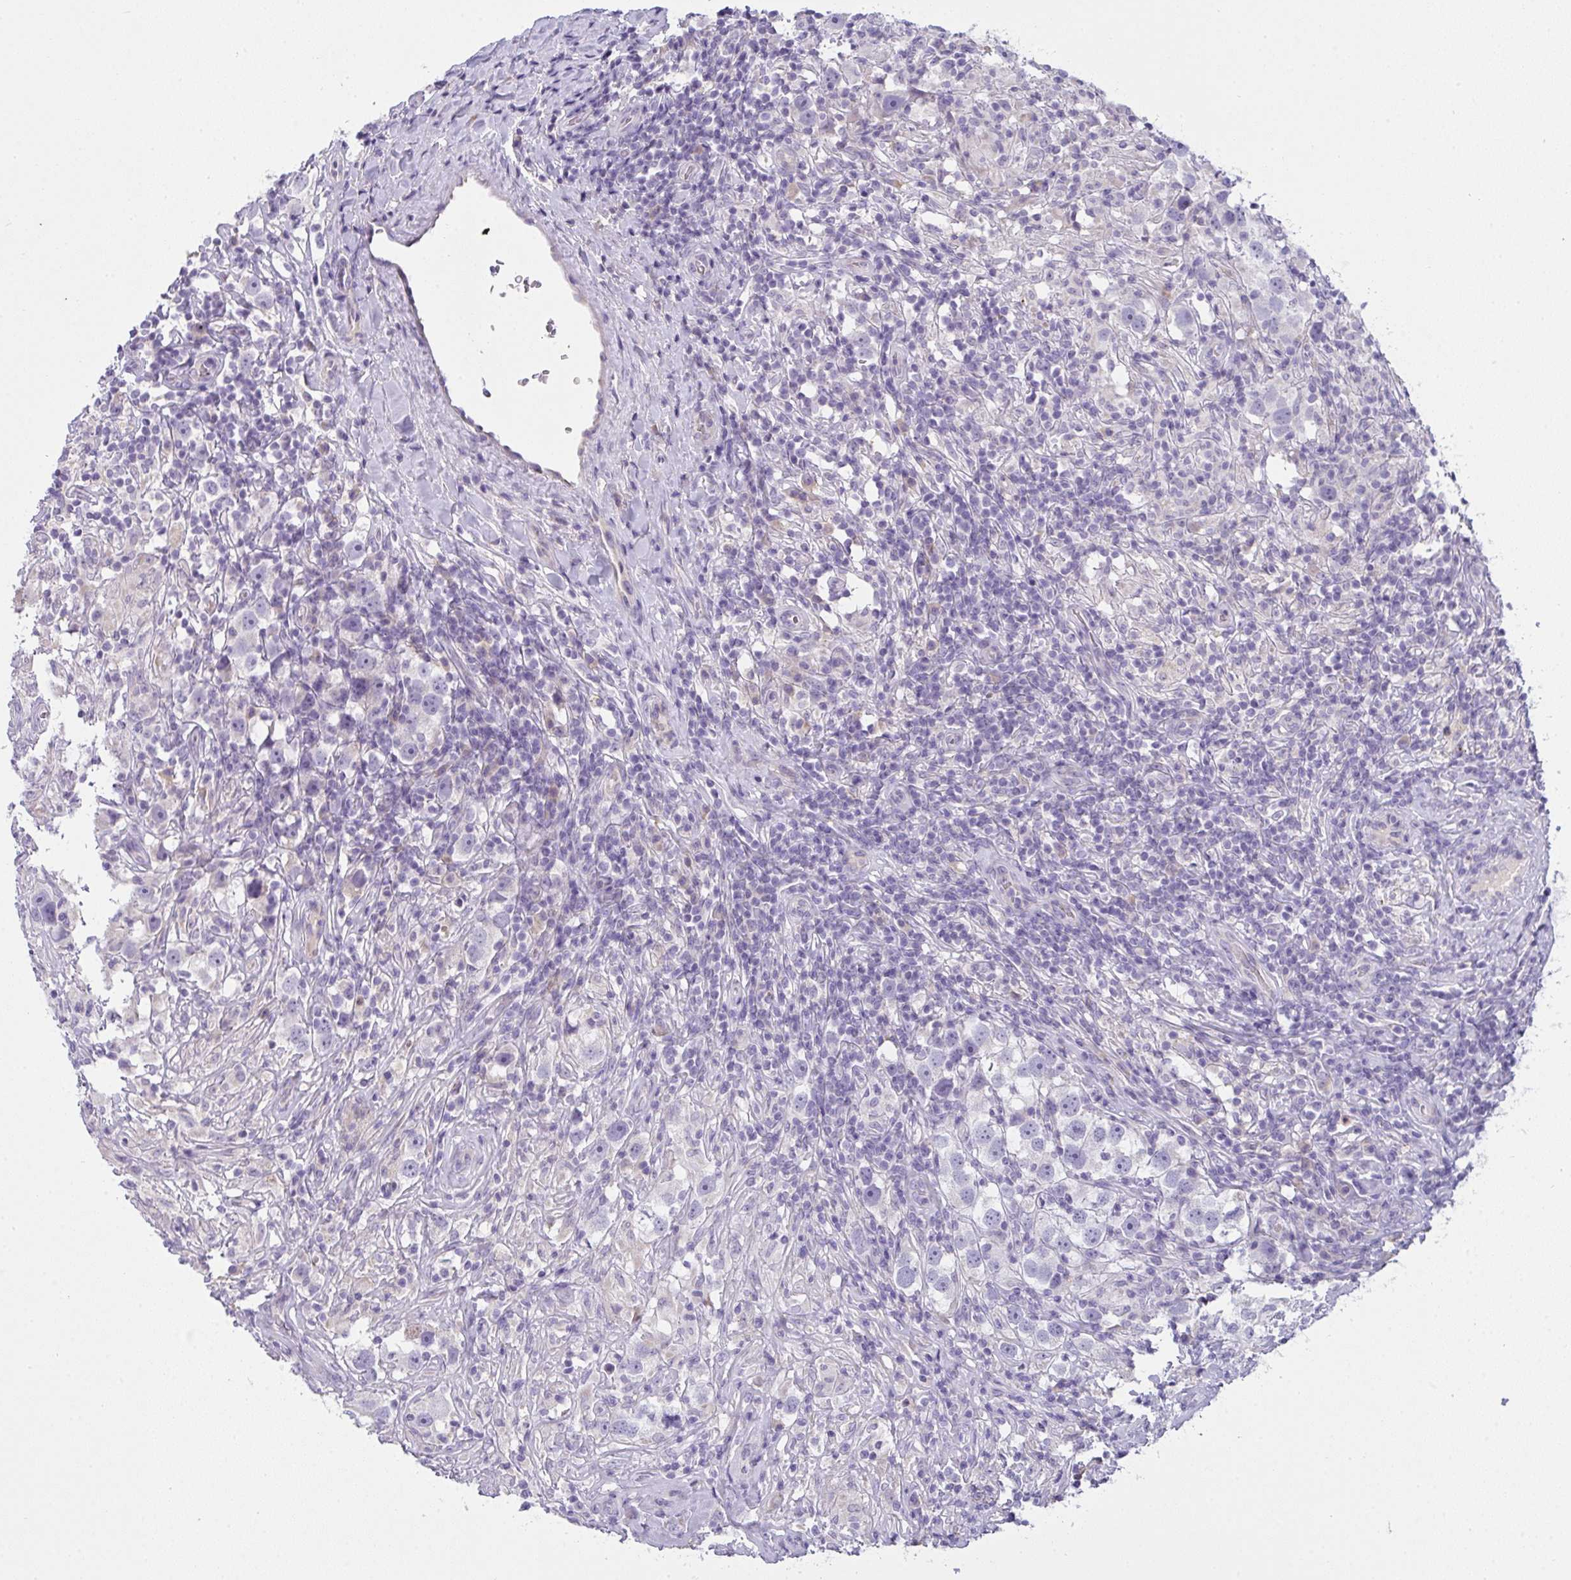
{"staining": {"intensity": "negative", "quantity": "none", "location": "none"}, "tissue": "testis cancer", "cell_type": "Tumor cells", "image_type": "cancer", "snomed": [{"axis": "morphology", "description": "Seminoma, NOS"}, {"axis": "topography", "description": "Testis"}], "caption": "High power microscopy photomicrograph of an IHC image of testis cancer, revealing no significant positivity in tumor cells.", "gene": "COX7B", "patient": {"sex": "male", "age": 49}}